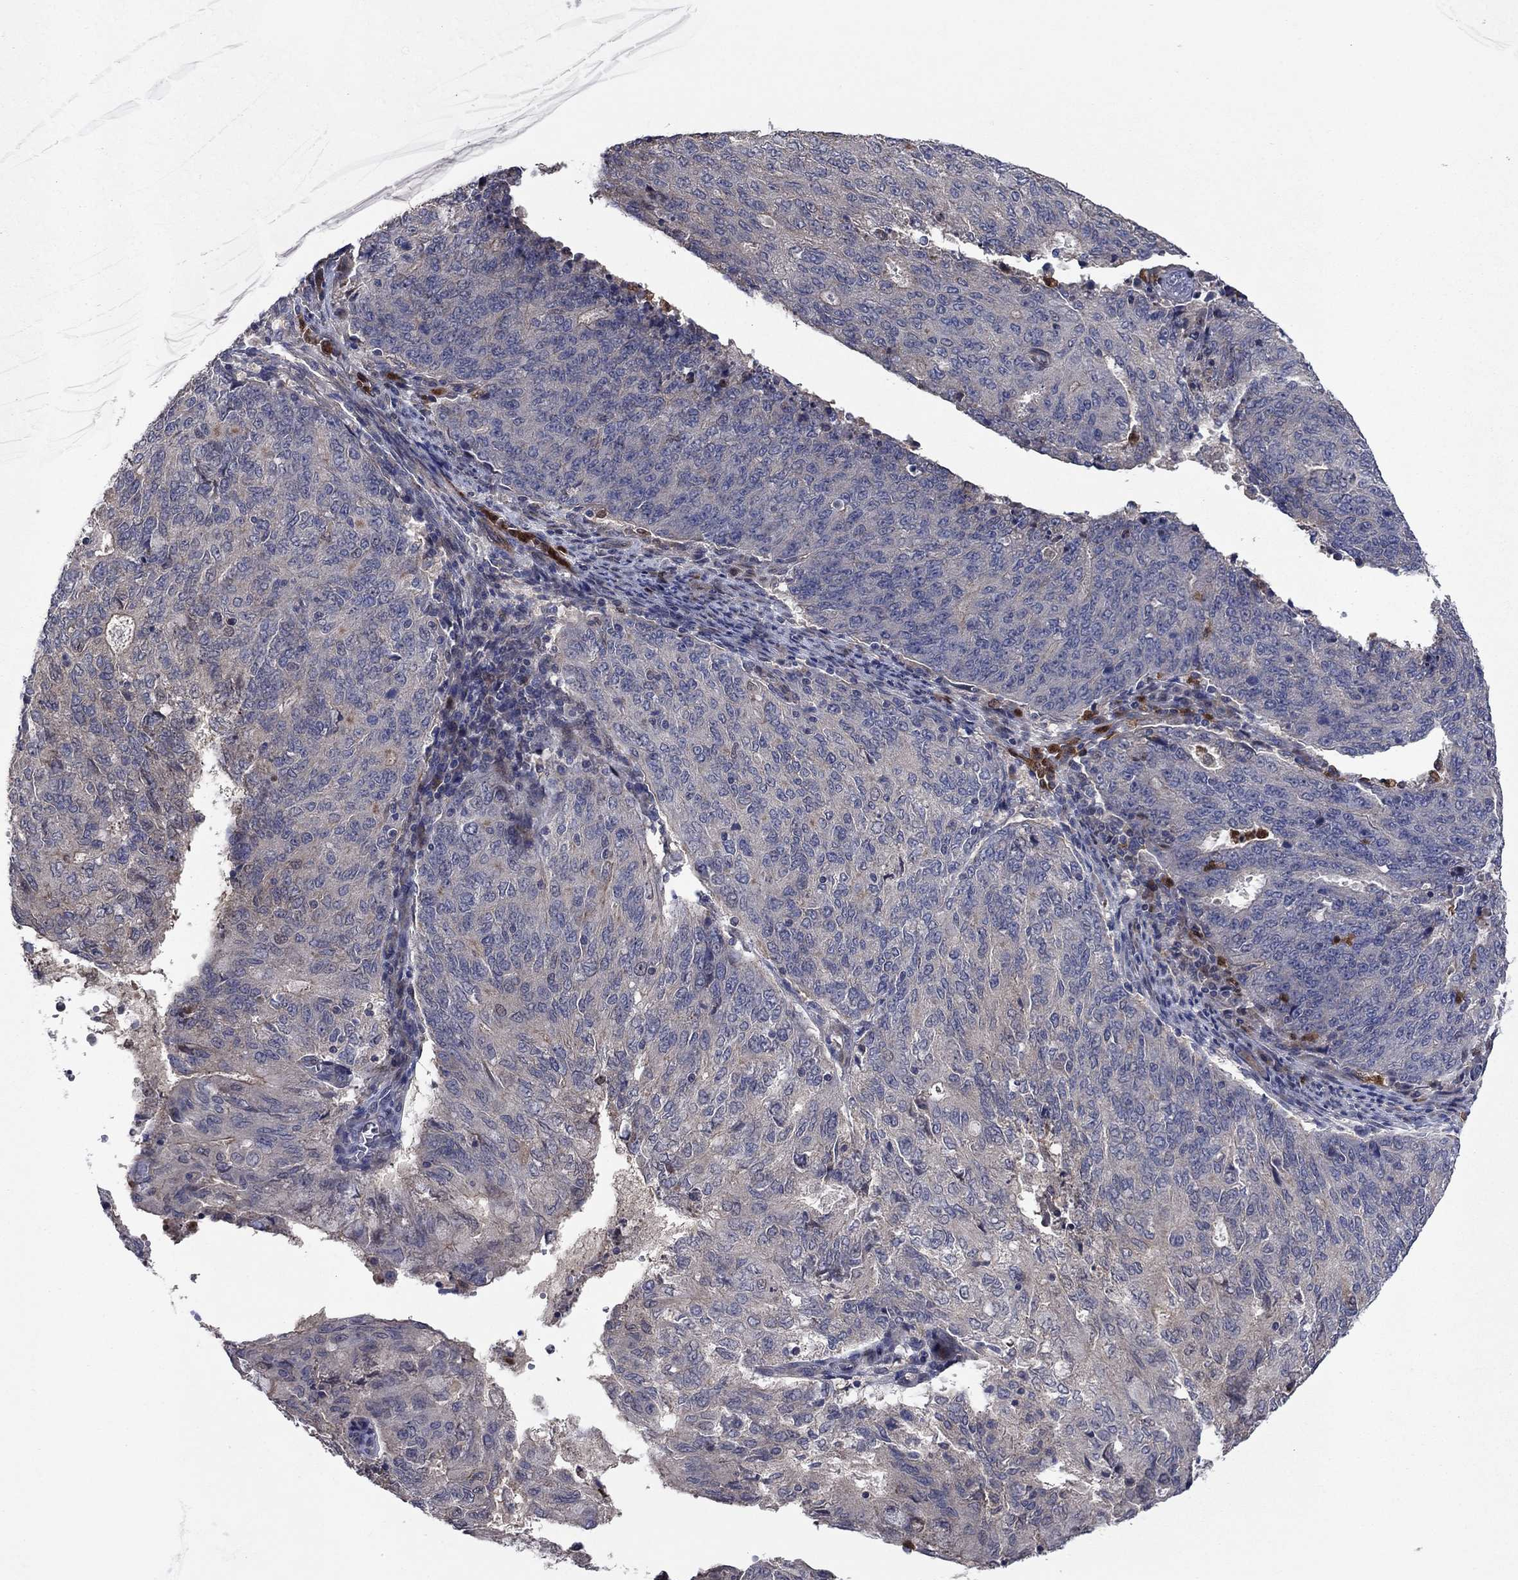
{"staining": {"intensity": "negative", "quantity": "none", "location": "none"}, "tissue": "endometrial cancer", "cell_type": "Tumor cells", "image_type": "cancer", "snomed": [{"axis": "morphology", "description": "Adenocarcinoma, NOS"}, {"axis": "topography", "description": "Endometrium"}], "caption": "Endometrial cancer (adenocarcinoma) stained for a protein using immunohistochemistry (IHC) displays no staining tumor cells.", "gene": "MSRB1", "patient": {"sex": "female", "age": 82}}